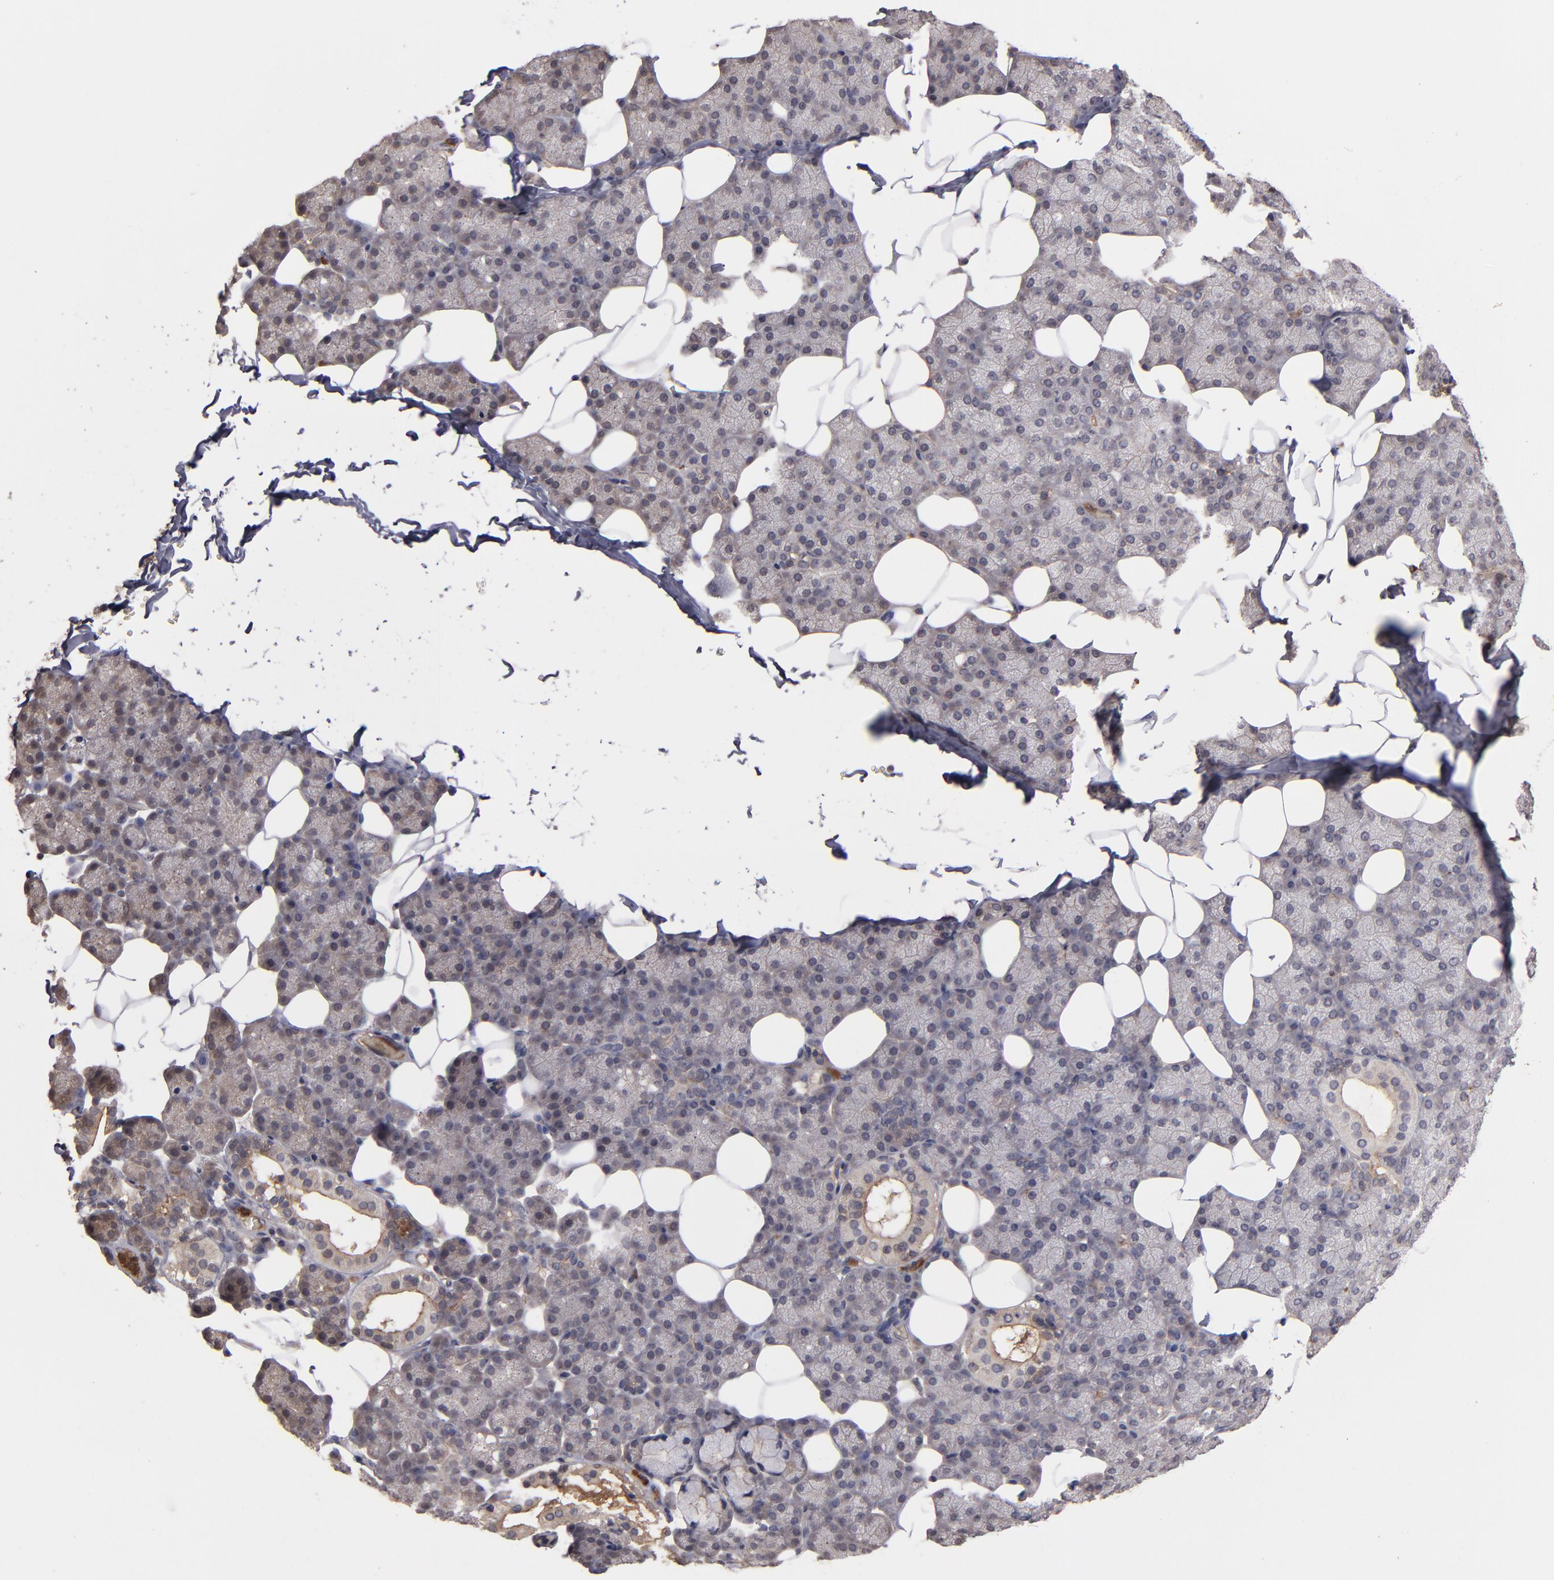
{"staining": {"intensity": "weak", "quantity": "25%-75%", "location": "cytoplasmic/membranous"}, "tissue": "salivary gland", "cell_type": "Glandular cells", "image_type": "normal", "snomed": [{"axis": "morphology", "description": "Normal tissue, NOS"}, {"axis": "topography", "description": "Lymph node"}, {"axis": "topography", "description": "Salivary gland"}], "caption": "Immunohistochemical staining of normal human salivary gland exhibits 25%-75% levels of weak cytoplasmic/membranous protein expression in about 25%-75% of glandular cells.", "gene": "SERPINA7", "patient": {"sex": "male", "age": 8}}